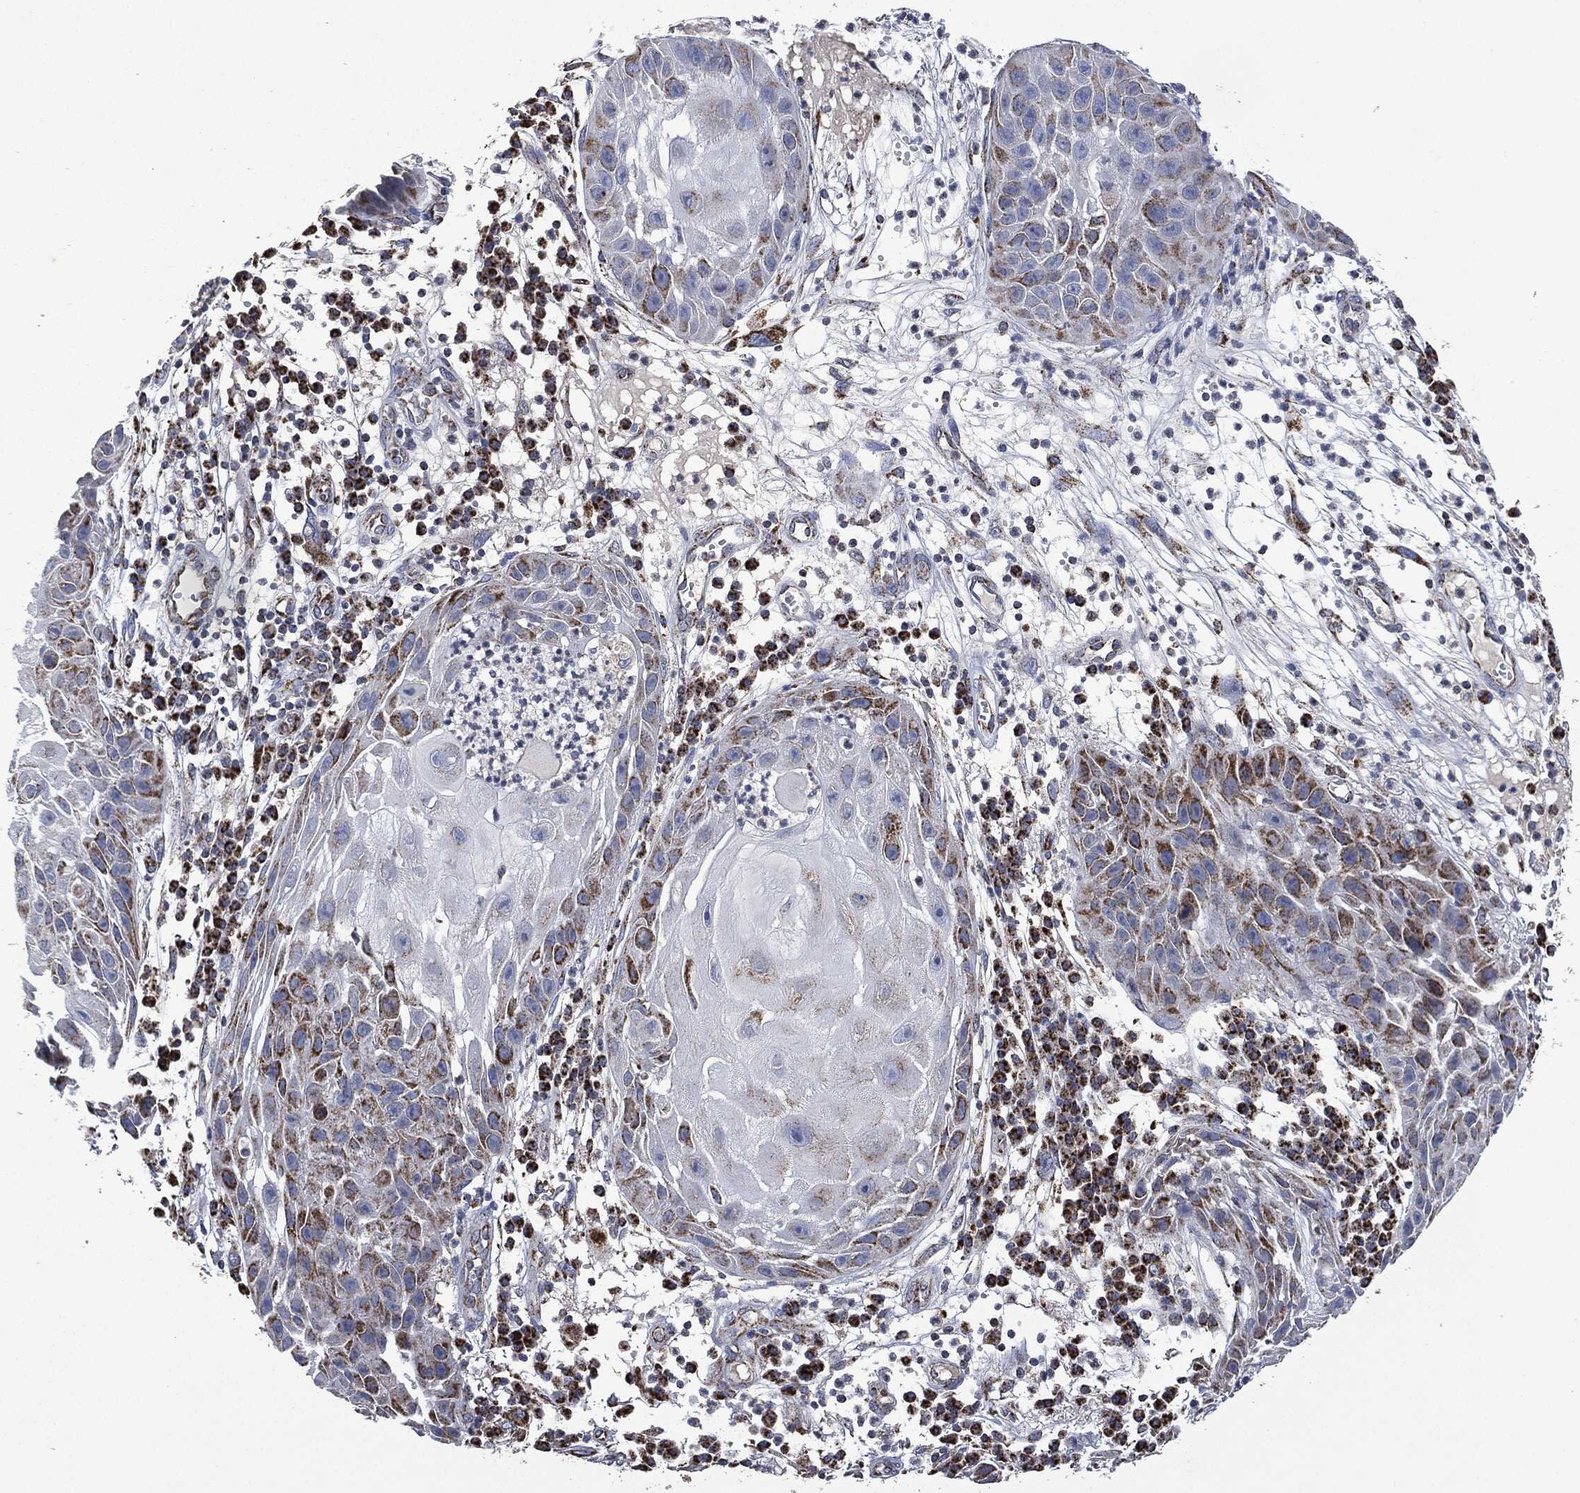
{"staining": {"intensity": "strong", "quantity": "25%-75%", "location": "cytoplasmic/membranous"}, "tissue": "skin cancer", "cell_type": "Tumor cells", "image_type": "cancer", "snomed": [{"axis": "morphology", "description": "Normal tissue, NOS"}, {"axis": "morphology", "description": "Squamous cell carcinoma, NOS"}, {"axis": "topography", "description": "Skin"}], "caption": "A photomicrograph showing strong cytoplasmic/membranous positivity in approximately 25%-75% of tumor cells in skin cancer, as visualized by brown immunohistochemical staining.", "gene": "RYK", "patient": {"sex": "male", "age": 79}}